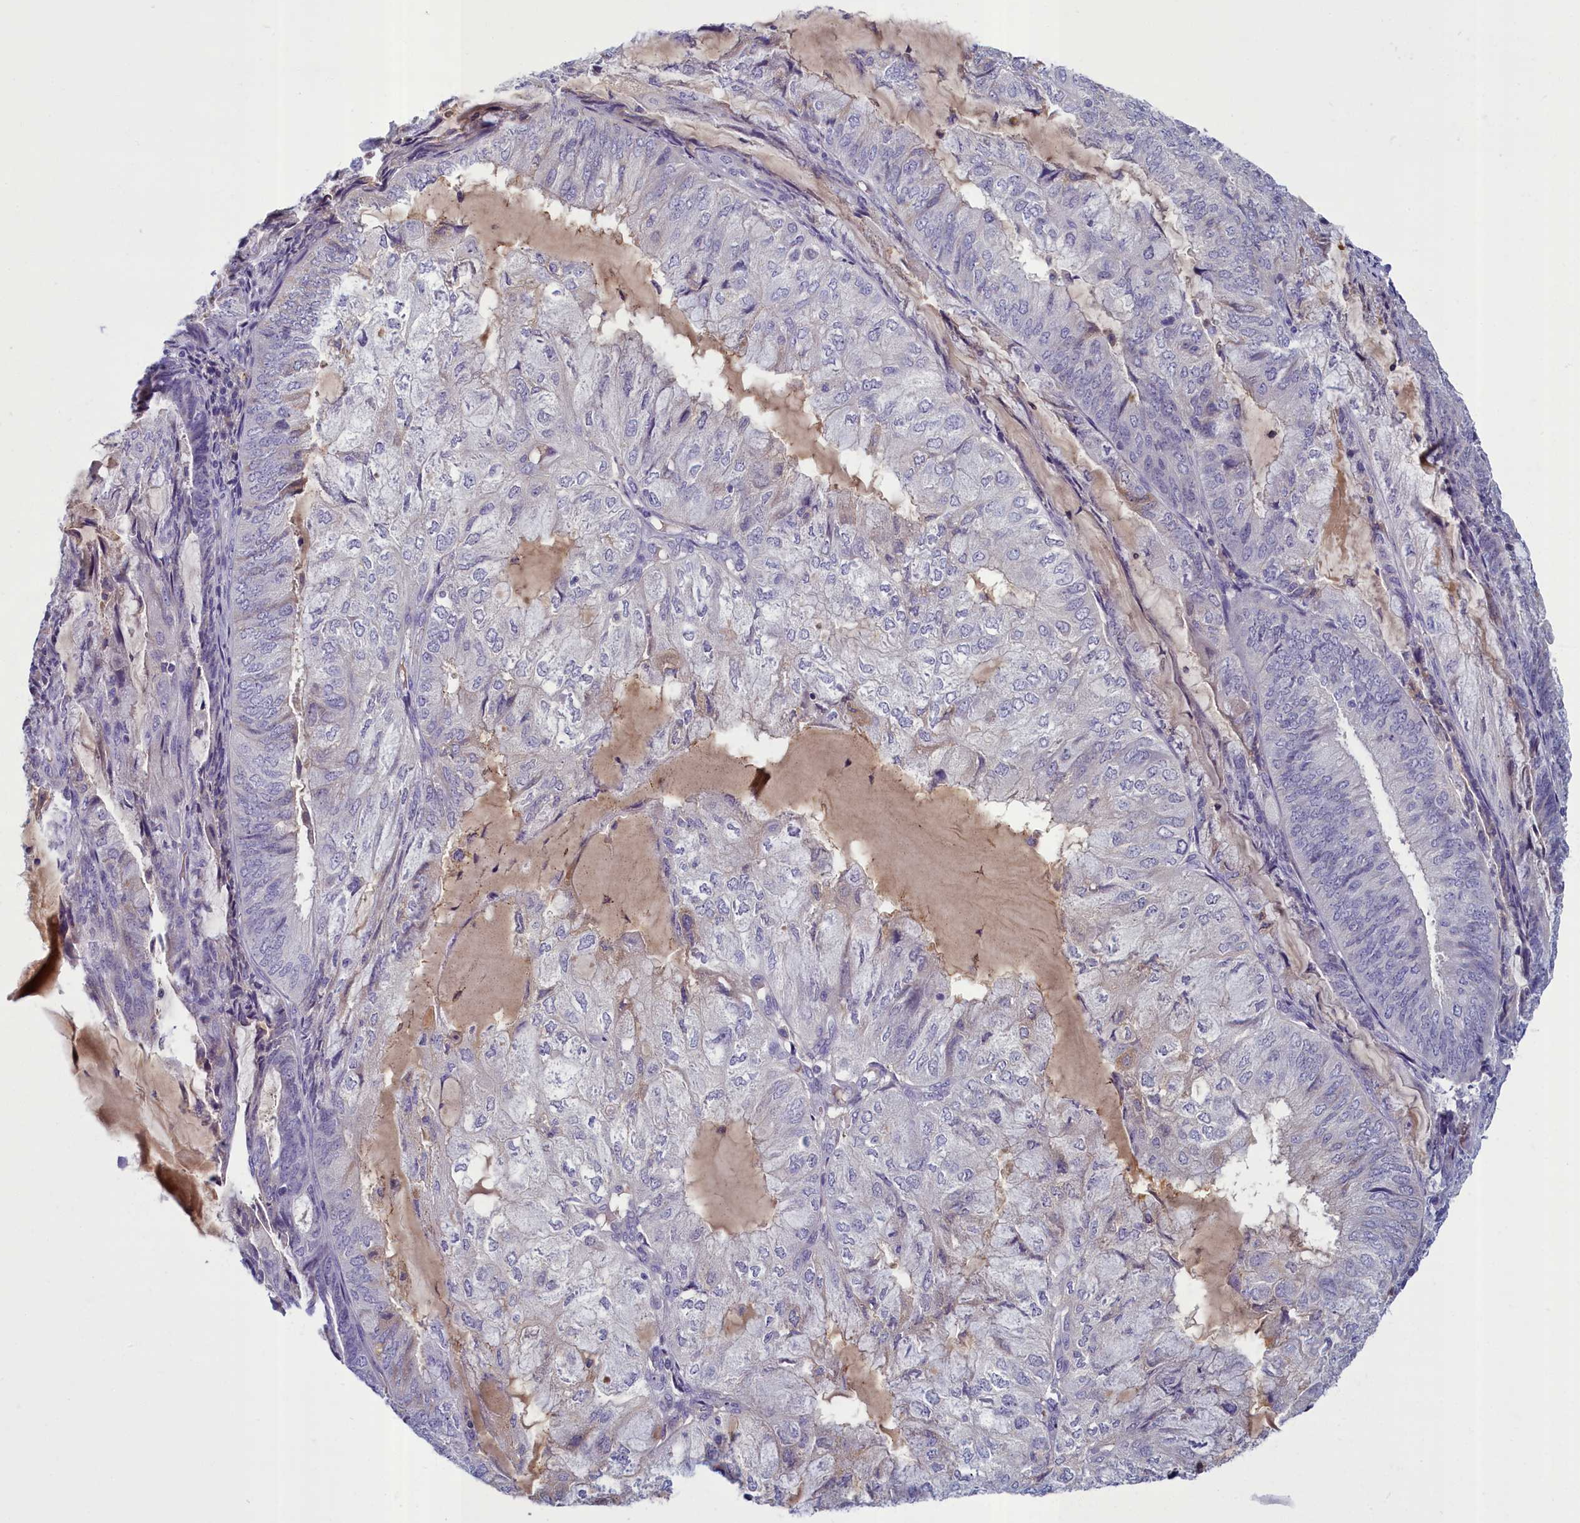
{"staining": {"intensity": "negative", "quantity": "none", "location": "none"}, "tissue": "endometrial cancer", "cell_type": "Tumor cells", "image_type": "cancer", "snomed": [{"axis": "morphology", "description": "Adenocarcinoma, NOS"}, {"axis": "topography", "description": "Endometrium"}], "caption": "Tumor cells are negative for protein expression in human endometrial adenocarcinoma.", "gene": "SV2C", "patient": {"sex": "female", "age": 81}}